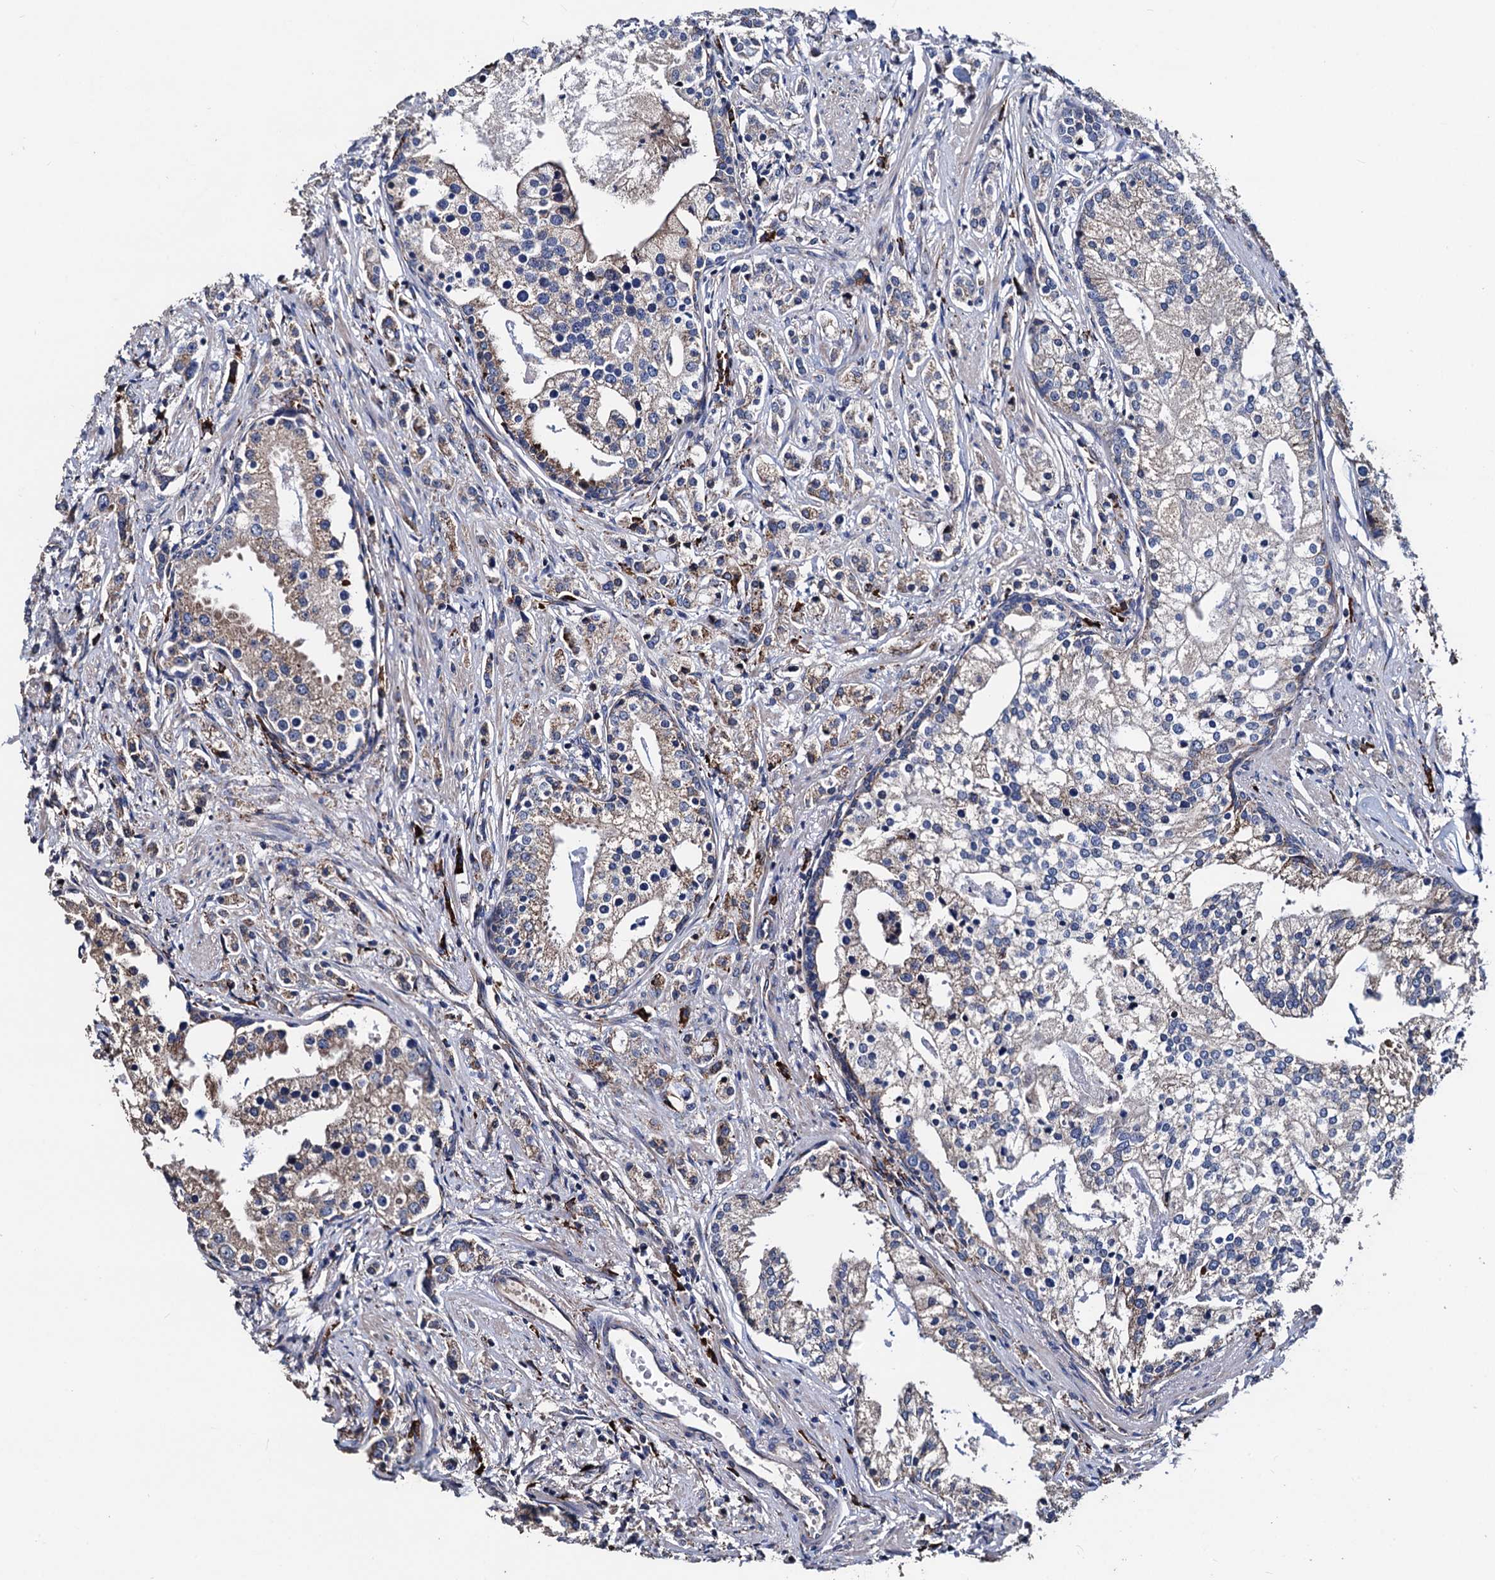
{"staining": {"intensity": "moderate", "quantity": "25%-75%", "location": "cytoplasmic/membranous"}, "tissue": "prostate cancer", "cell_type": "Tumor cells", "image_type": "cancer", "snomed": [{"axis": "morphology", "description": "Adenocarcinoma, High grade"}, {"axis": "topography", "description": "Prostate"}], "caption": "The image demonstrates a brown stain indicating the presence of a protein in the cytoplasmic/membranous of tumor cells in adenocarcinoma (high-grade) (prostate).", "gene": "AKAP11", "patient": {"sex": "male", "age": 69}}